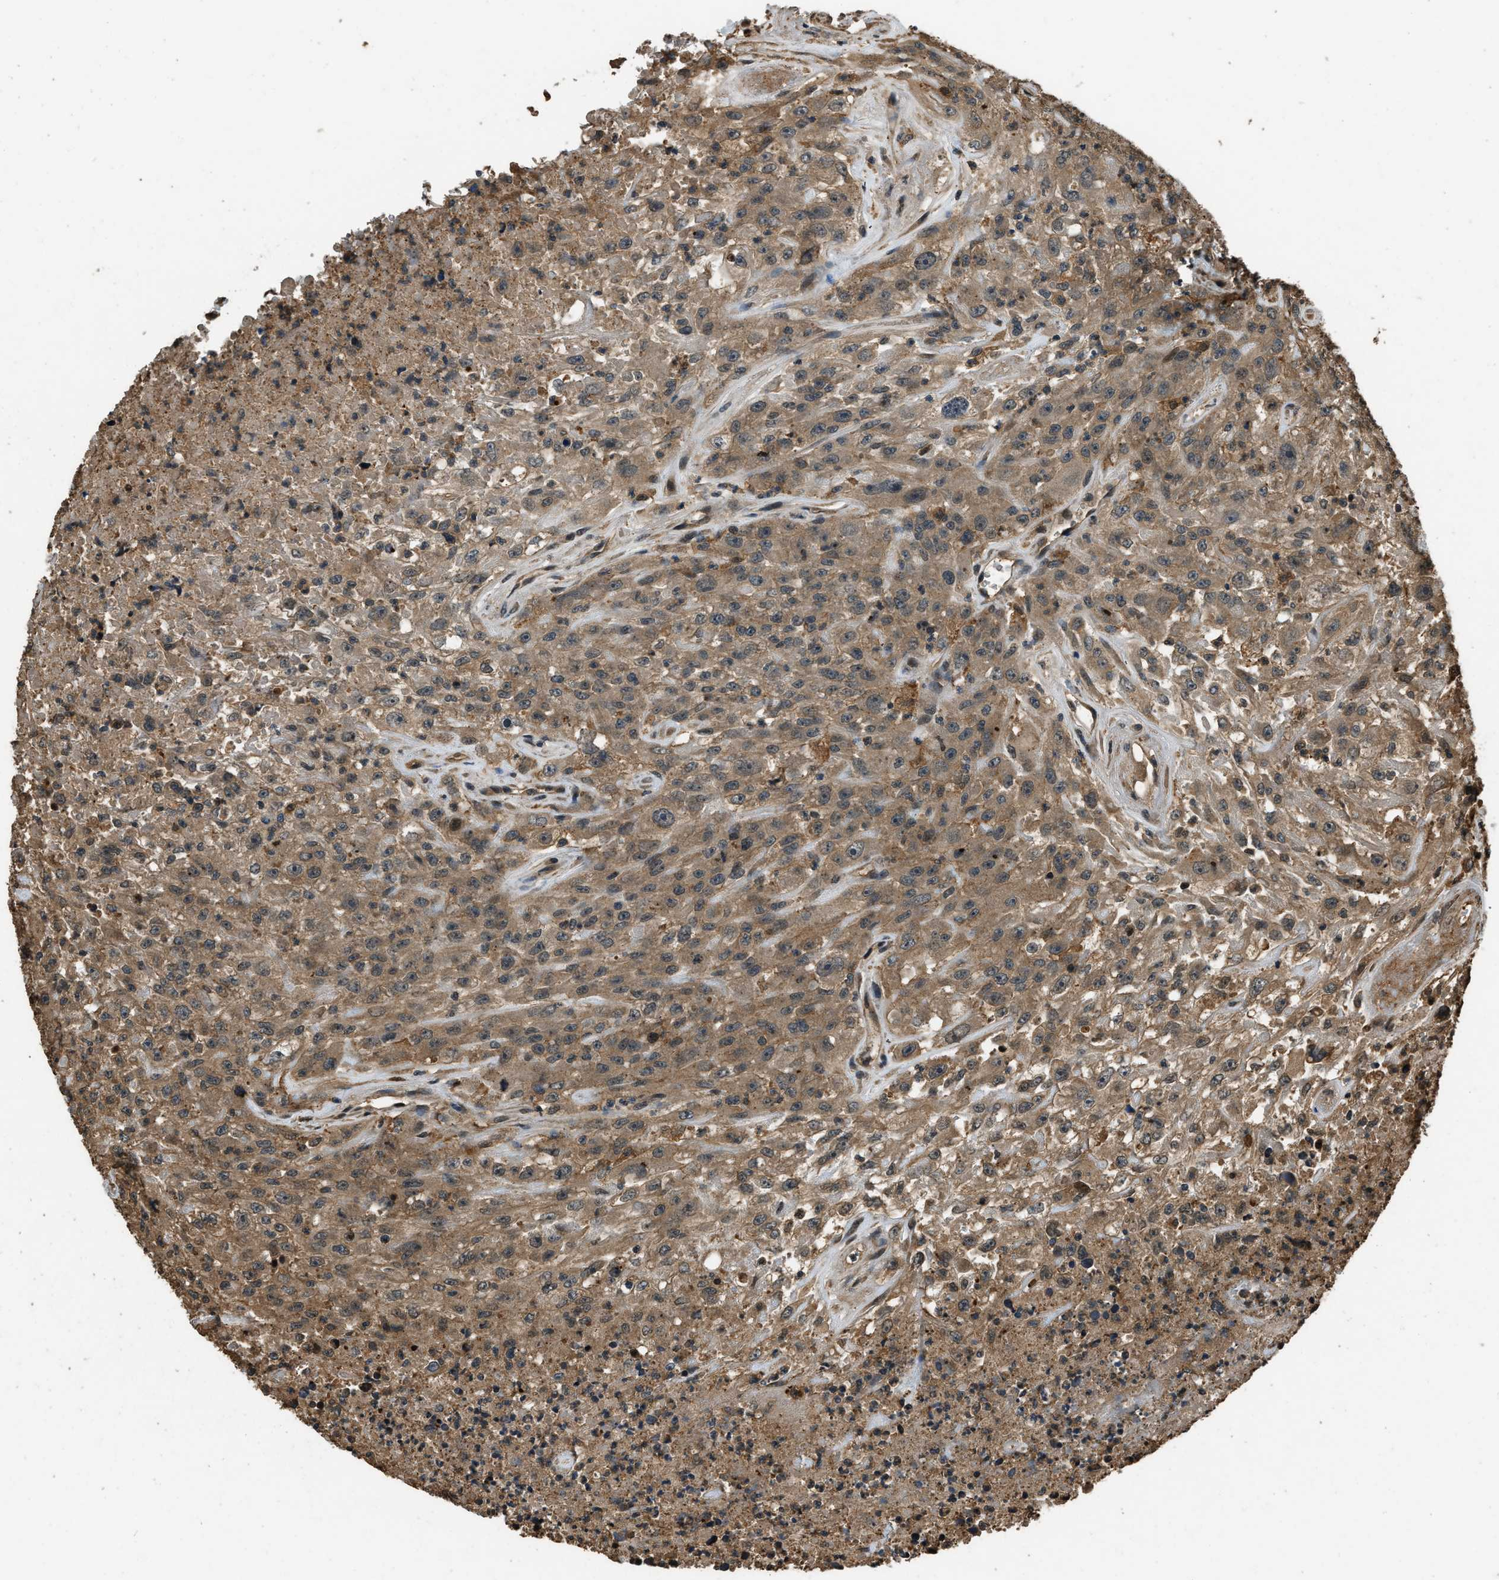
{"staining": {"intensity": "moderate", "quantity": "25%-75%", "location": "cytoplasmic/membranous"}, "tissue": "urothelial cancer", "cell_type": "Tumor cells", "image_type": "cancer", "snomed": [{"axis": "morphology", "description": "Urothelial carcinoma, High grade"}, {"axis": "topography", "description": "Urinary bladder"}], "caption": "Immunohistochemical staining of urothelial cancer shows moderate cytoplasmic/membranous protein staining in approximately 25%-75% of tumor cells.", "gene": "RAP2A", "patient": {"sex": "male", "age": 46}}